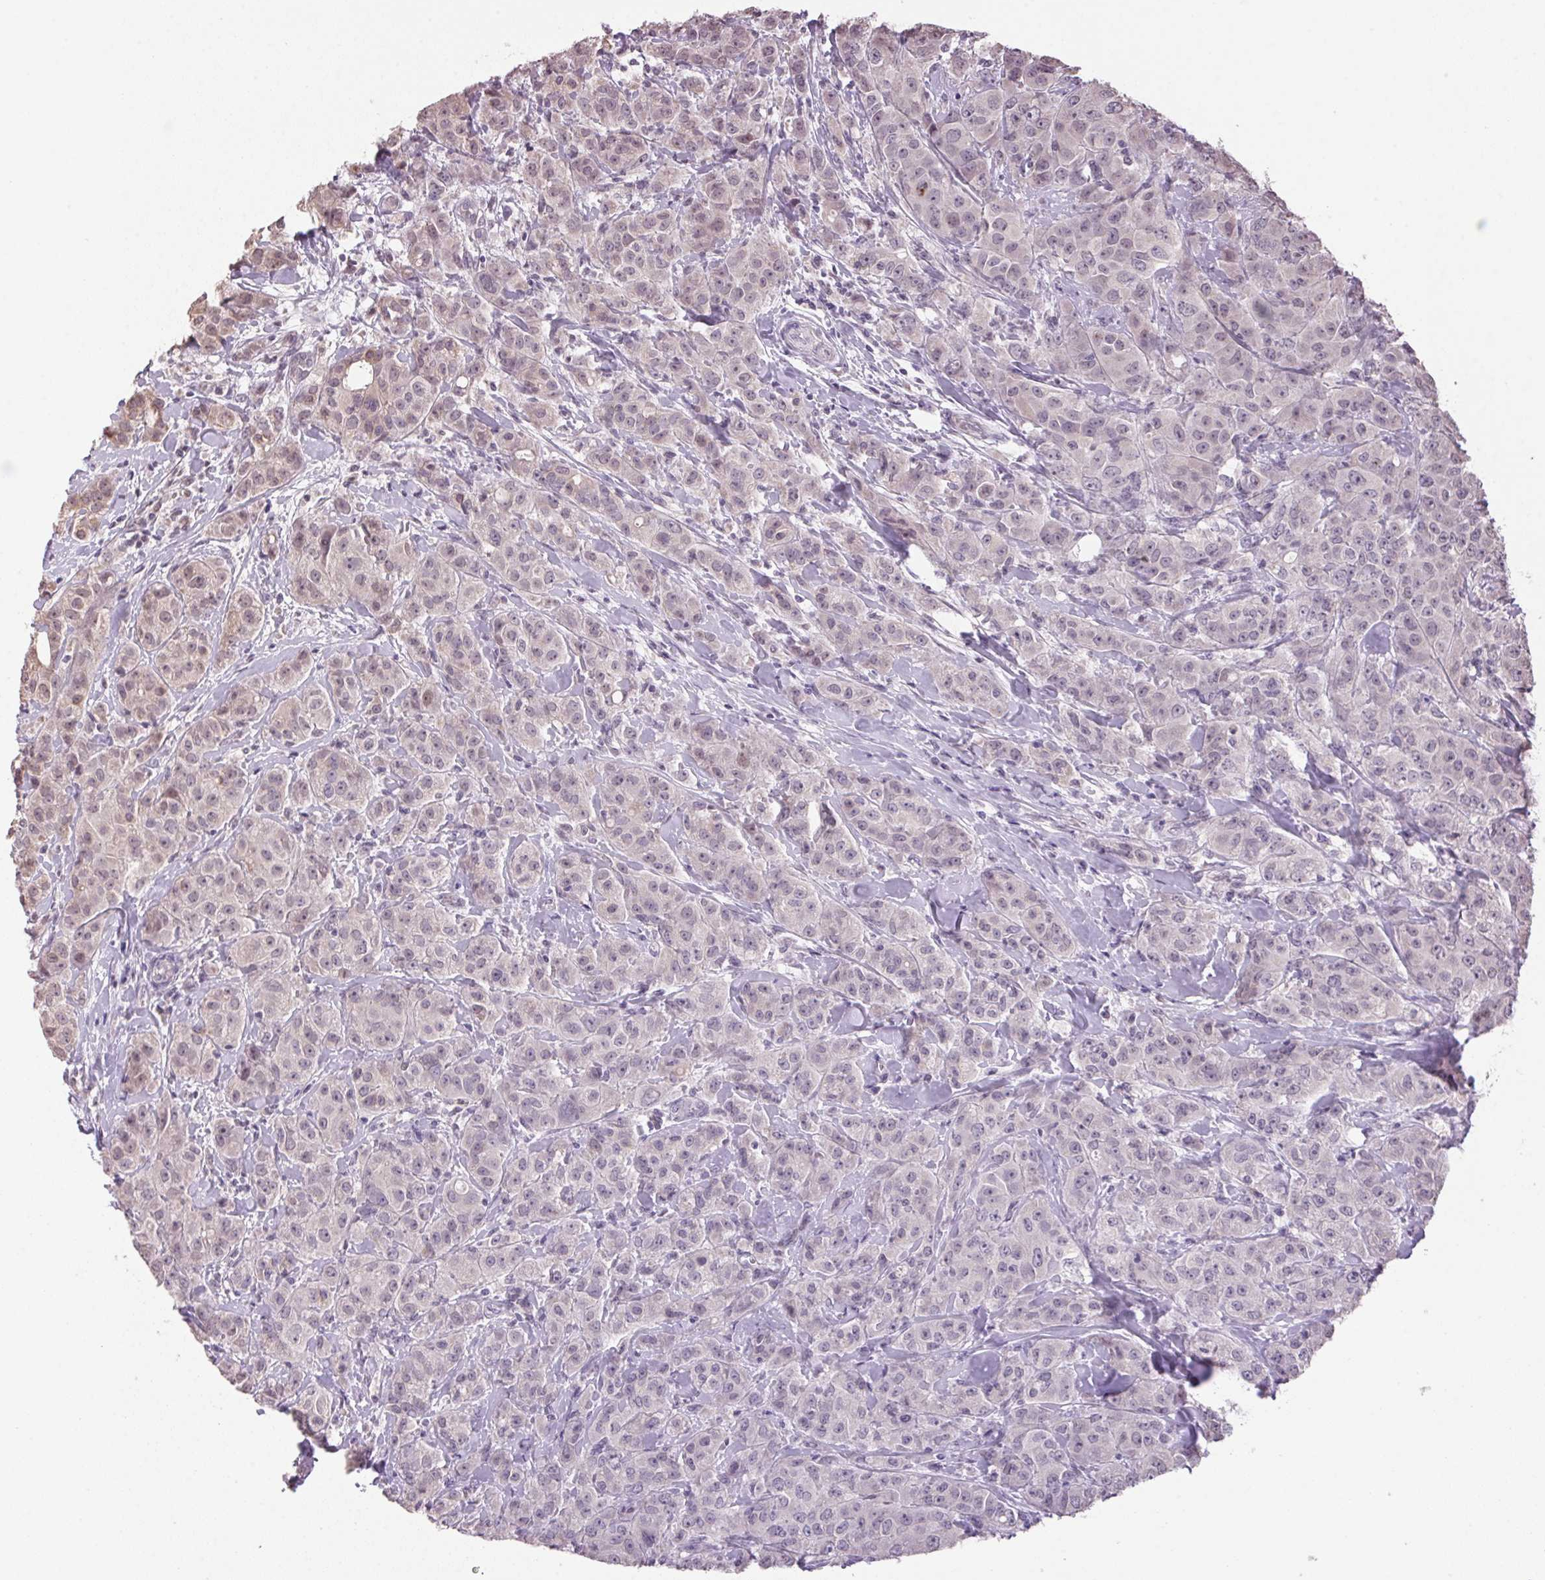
{"staining": {"intensity": "weak", "quantity": "25%-75%", "location": "nuclear"}, "tissue": "breast cancer", "cell_type": "Tumor cells", "image_type": "cancer", "snomed": [{"axis": "morphology", "description": "Normal tissue, NOS"}, {"axis": "morphology", "description": "Duct carcinoma"}, {"axis": "topography", "description": "Breast"}], "caption": "Infiltrating ductal carcinoma (breast) stained with a protein marker reveals weak staining in tumor cells.", "gene": "VWA3B", "patient": {"sex": "female", "age": 43}}